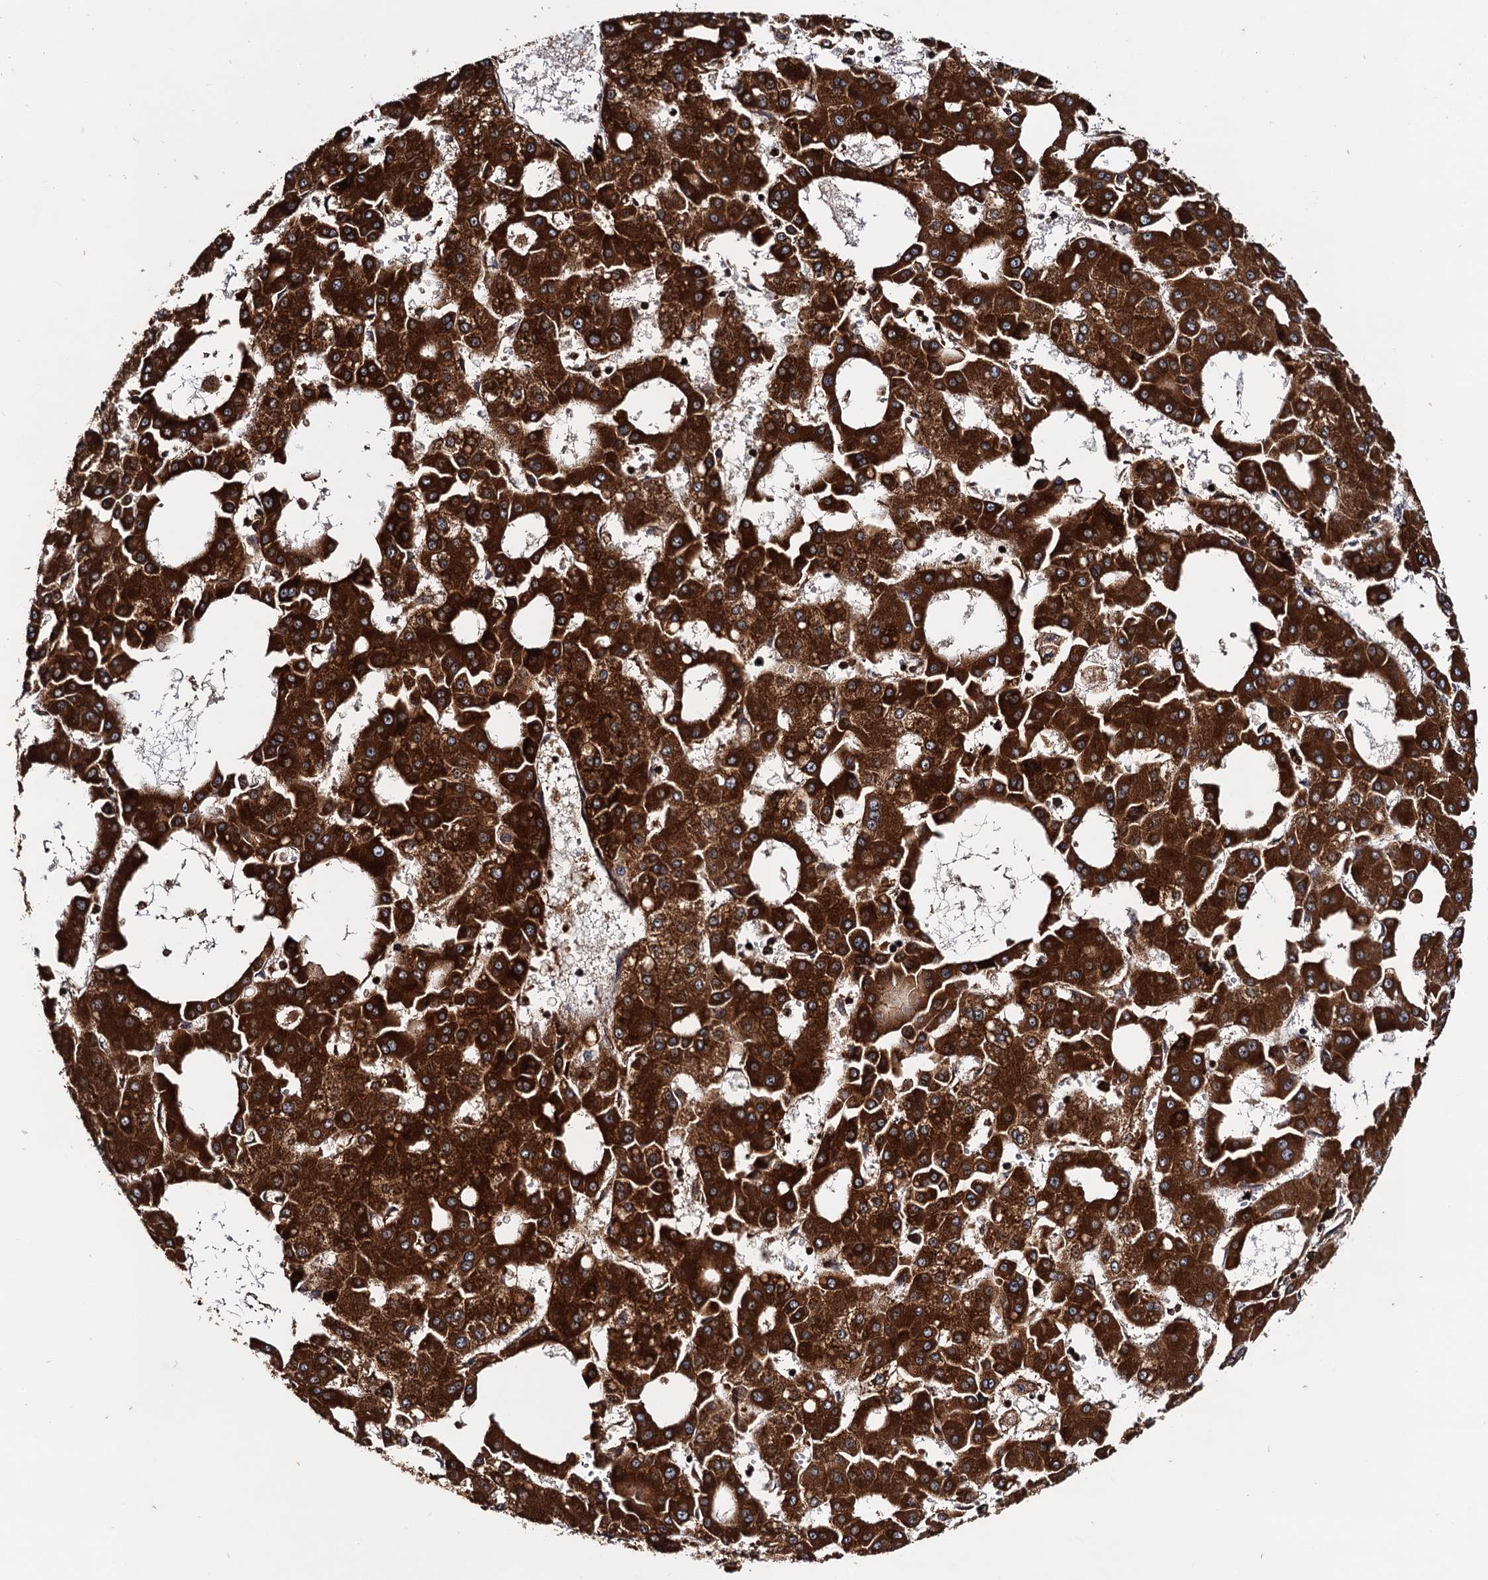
{"staining": {"intensity": "strong", "quantity": ">75%", "location": "cytoplasmic/membranous"}, "tissue": "liver cancer", "cell_type": "Tumor cells", "image_type": "cancer", "snomed": [{"axis": "morphology", "description": "Carcinoma, Hepatocellular, NOS"}, {"axis": "topography", "description": "Liver"}], "caption": "A high-resolution micrograph shows immunohistochemistry staining of liver cancer (hepatocellular carcinoma), which reveals strong cytoplasmic/membranous staining in approximately >75% of tumor cells.", "gene": "BORA", "patient": {"sex": "male", "age": 47}}